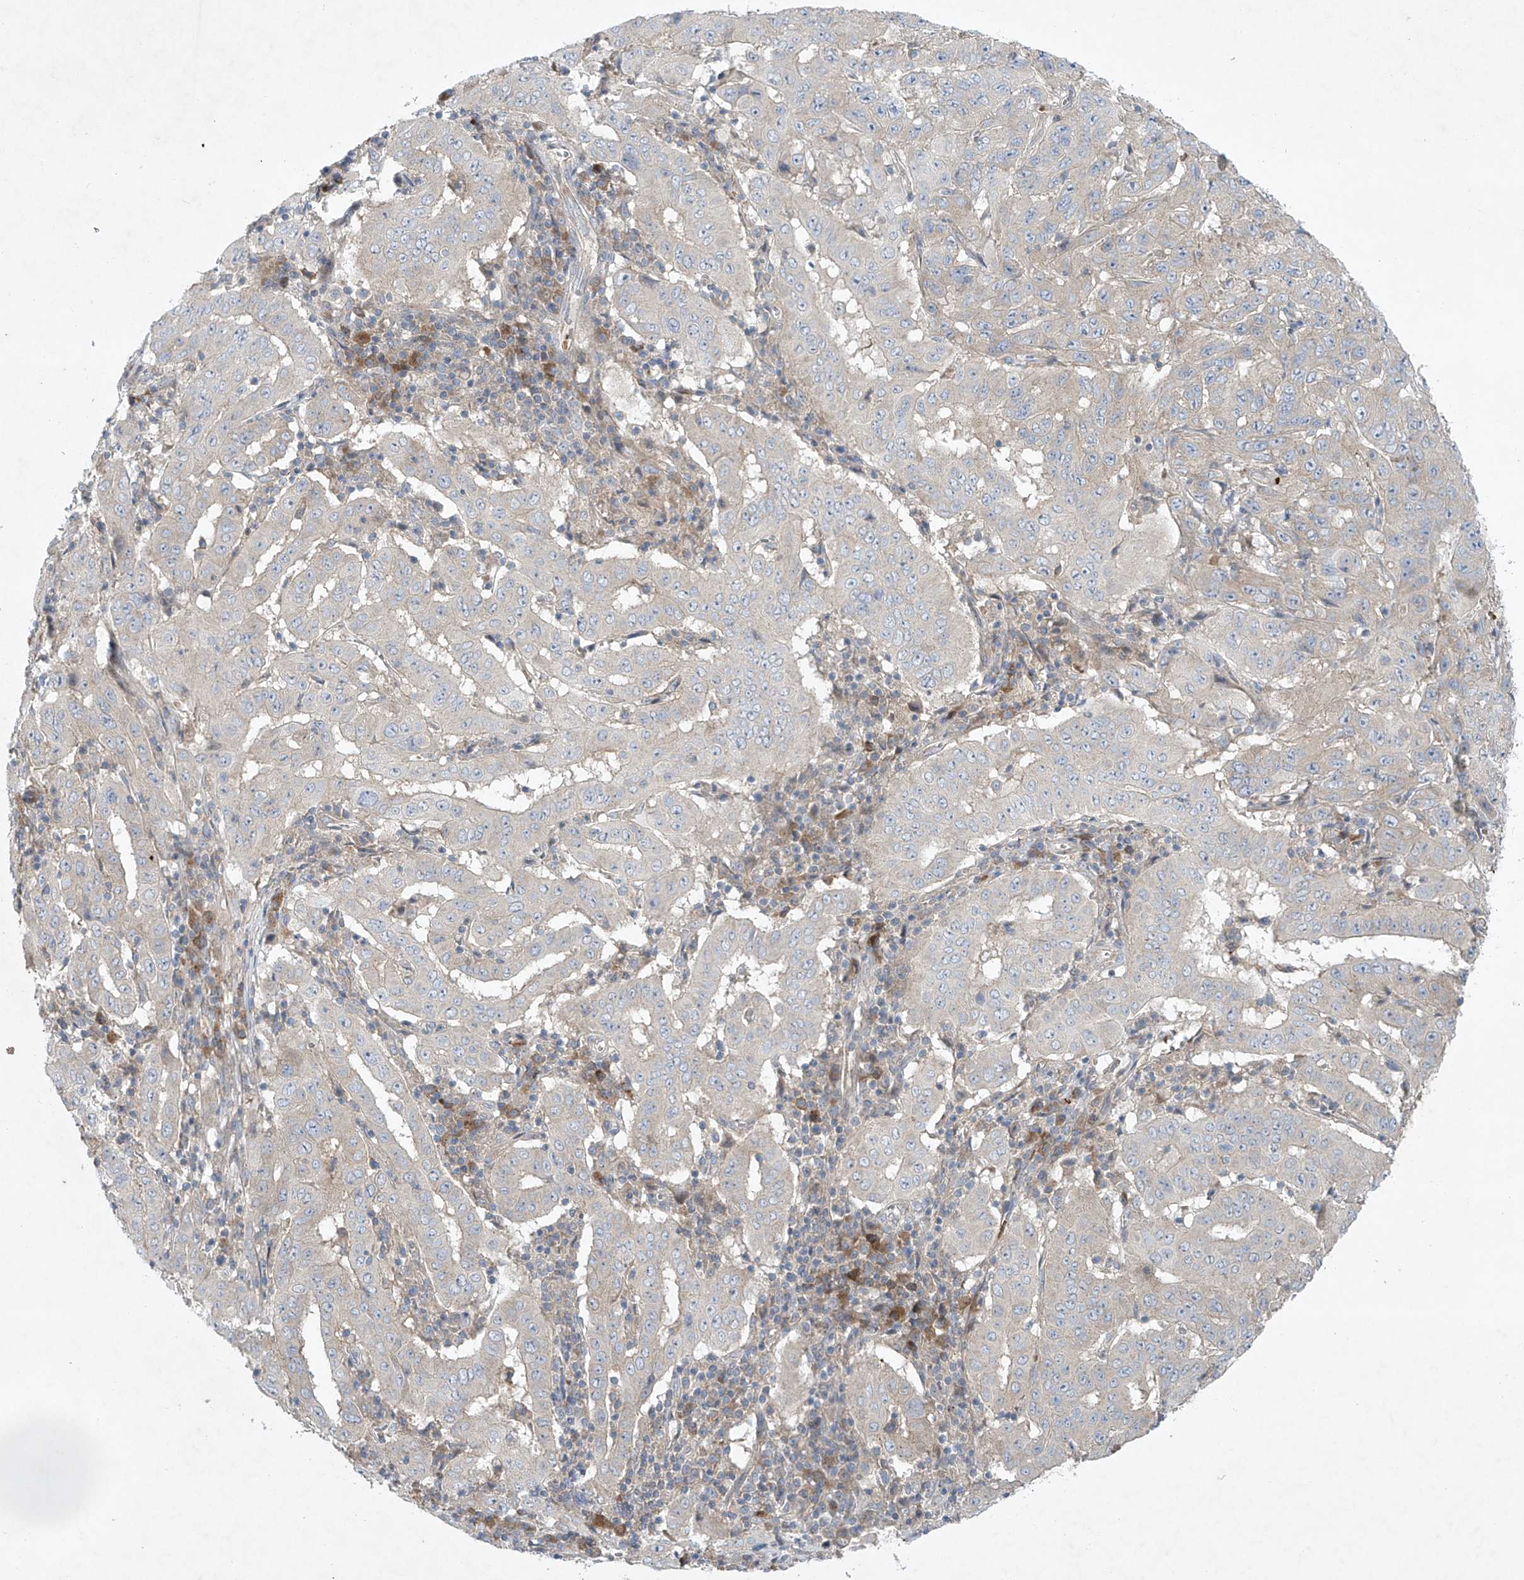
{"staining": {"intensity": "negative", "quantity": "none", "location": "none"}, "tissue": "pancreatic cancer", "cell_type": "Tumor cells", "image_type": "cancer", "snomed": [{"axis": "morphology", "description": "Adenocarcinoma, NOS"}, {"axis": "topography", "description": "Pancreas"}], "caption": "High magnification brightfield microscopy of pancreatic cancer stained with DAB (brown) and counterstained with hematoxylin (blue): tumor cells show no significant expression. (DAB (3,3'-diaminobenzidine) immunohistochemistry with hematoxylin counter stain).", "gene": "TJAP1", "patient": {"sex": "male", "age": 63}}